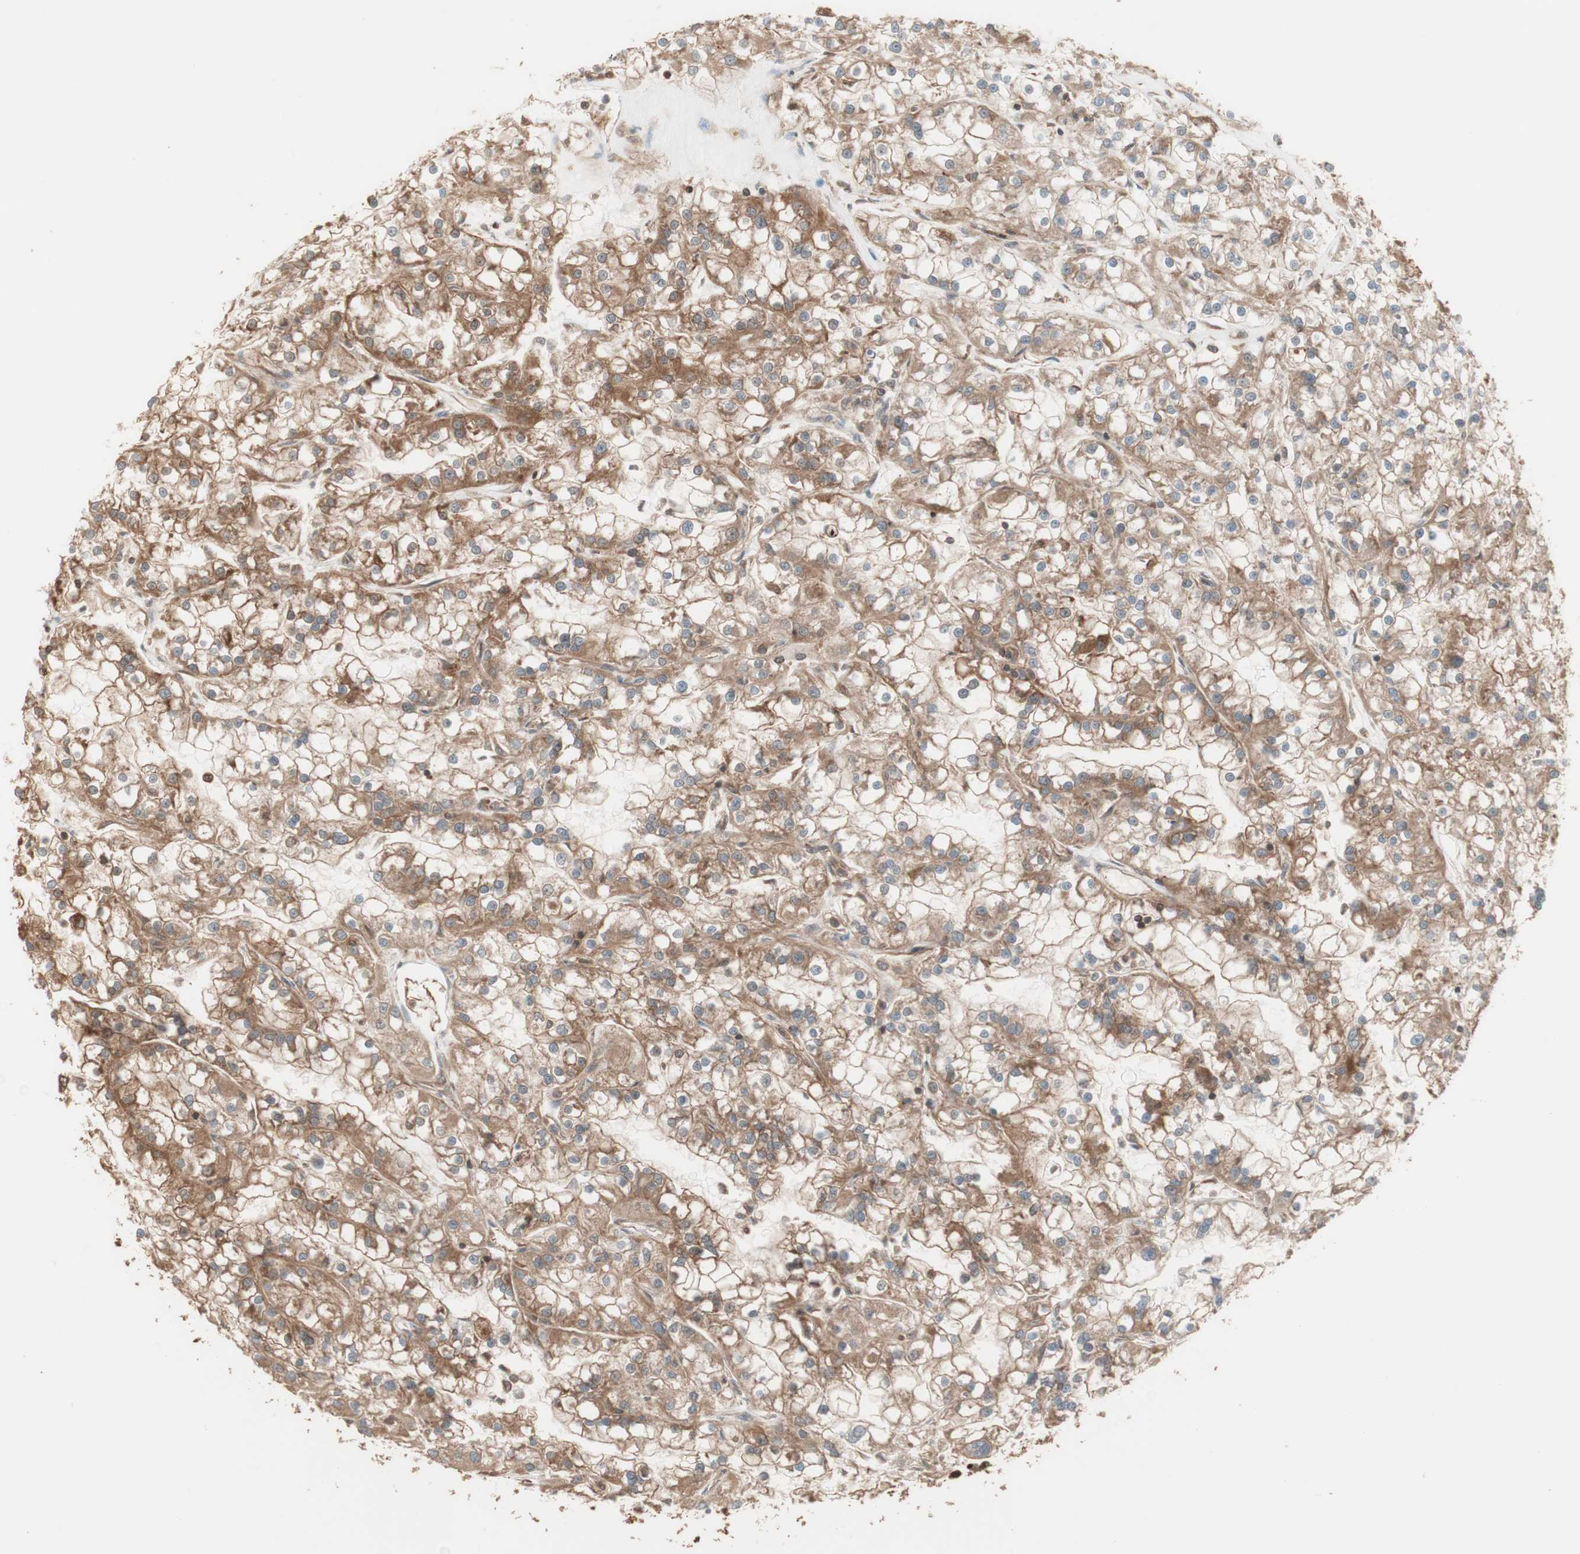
{"staining": {"intensity": "moderate", "quantity": ">75%", "location": "cytoplasmic/membranous"}, "tissue": "renal cancer", "cell_type": "Tumor cells", "image_type": "cancer", "snomed": [{"axis": "morphology", "description": "Adenocarcinoma, NOS"}, {"axis": "topography", "description": "Kidney"}], "caption": "Immunohistochemical staining of renal cancer (adenocarcinoma) displays moderate cytoplasmic/membranous protein expression in approximately >75% of tumor cells.", "gene": "YWHAB", "patient": {"sex": "female", "age": 52}}